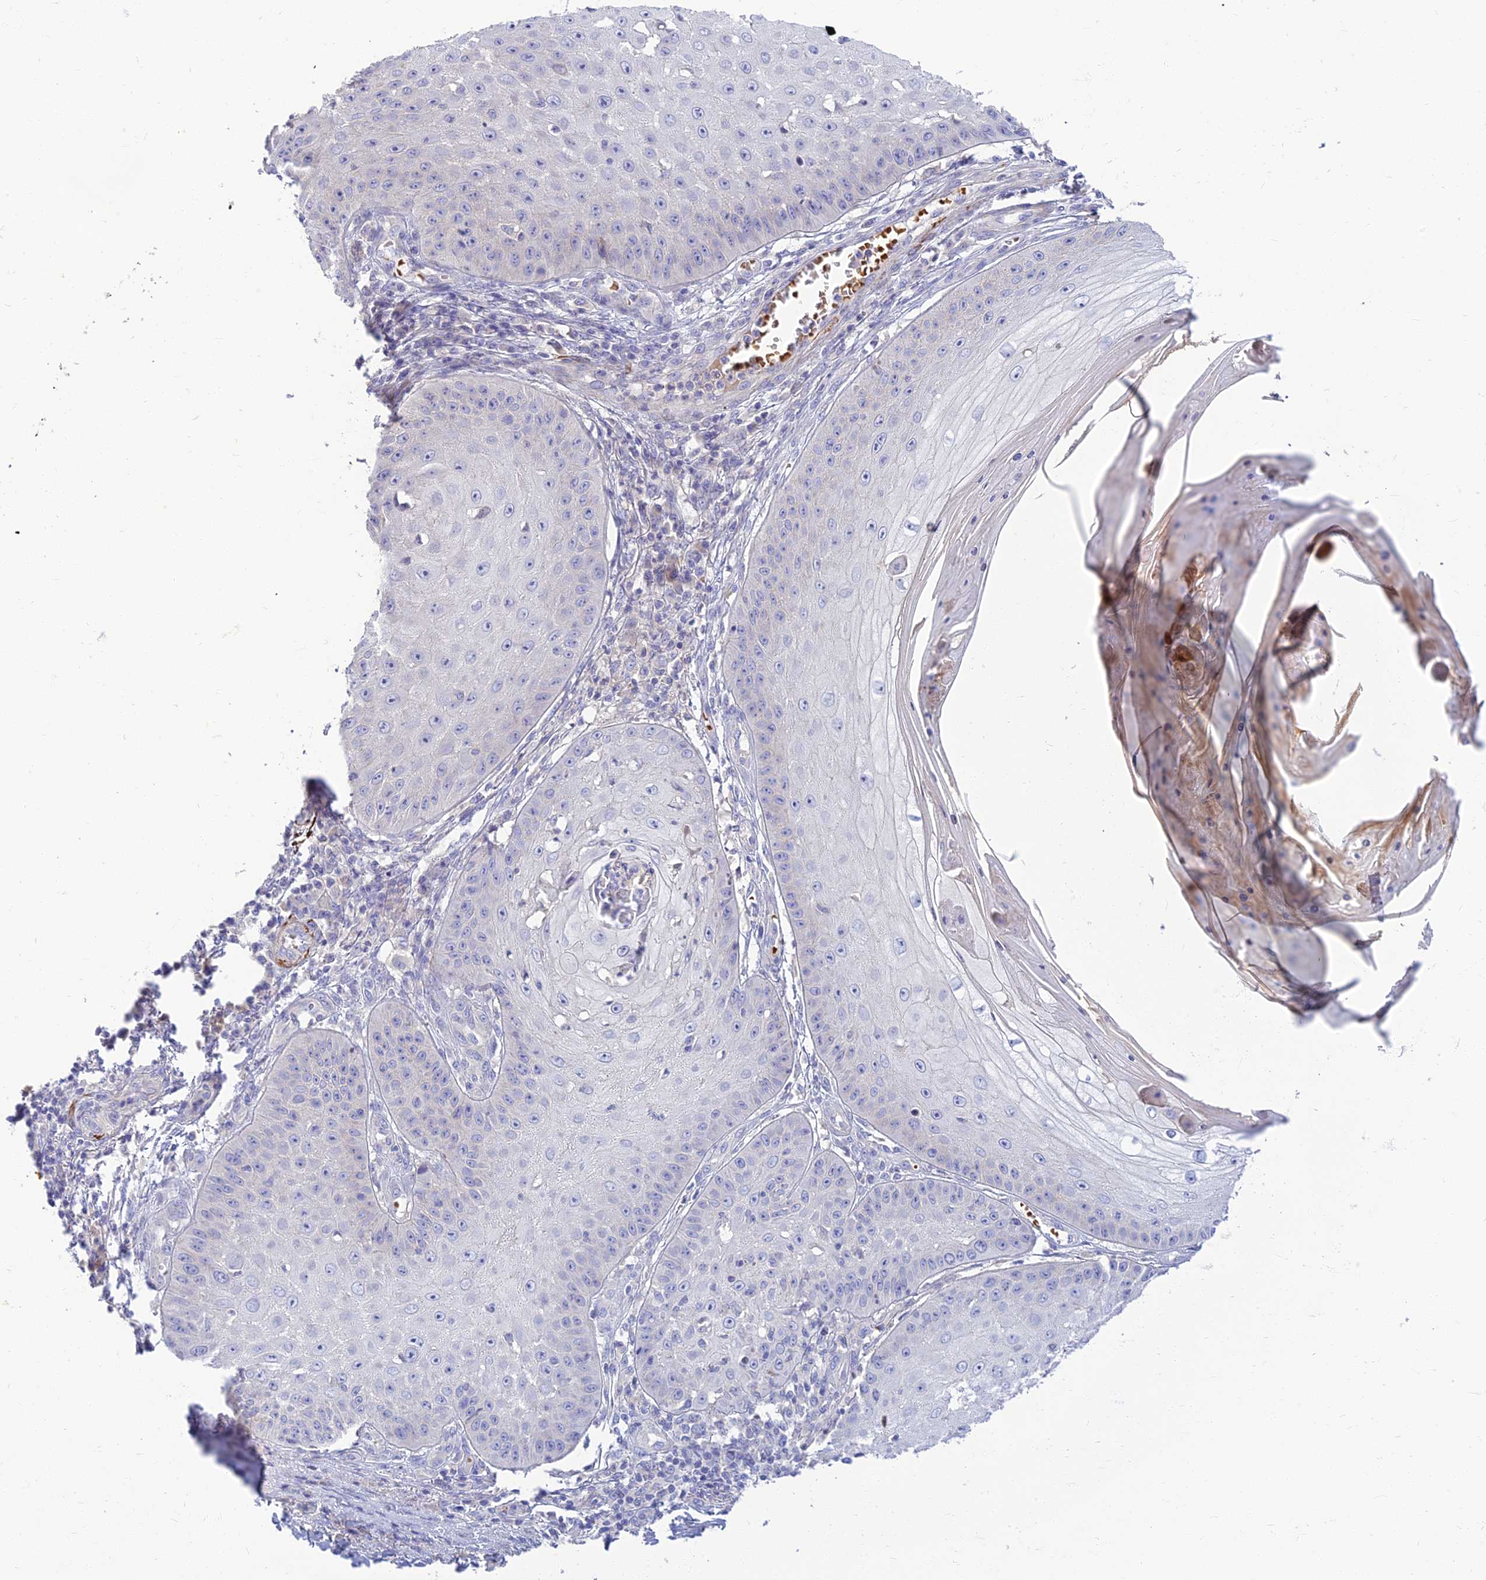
{"staining": {"intensity": "negative", "quantity": "none", "location": "none"}, "tissue": "skin cancer", "cell_type": "Tumor cells", "image_type": "cancer", "snomed": [{"axis": "morphology", "description": "Squamous cell carcinoma, NOS"}, {"axis": "topography", "description": "Skin"}], "caption": "Human skin squamous cell carcinoma stained for a protein using immunohistochemistry (IHC) reveals no expression in tumor cells.", "gene": "CLIP4", "patient": {"sex": "male", "age": 70}}